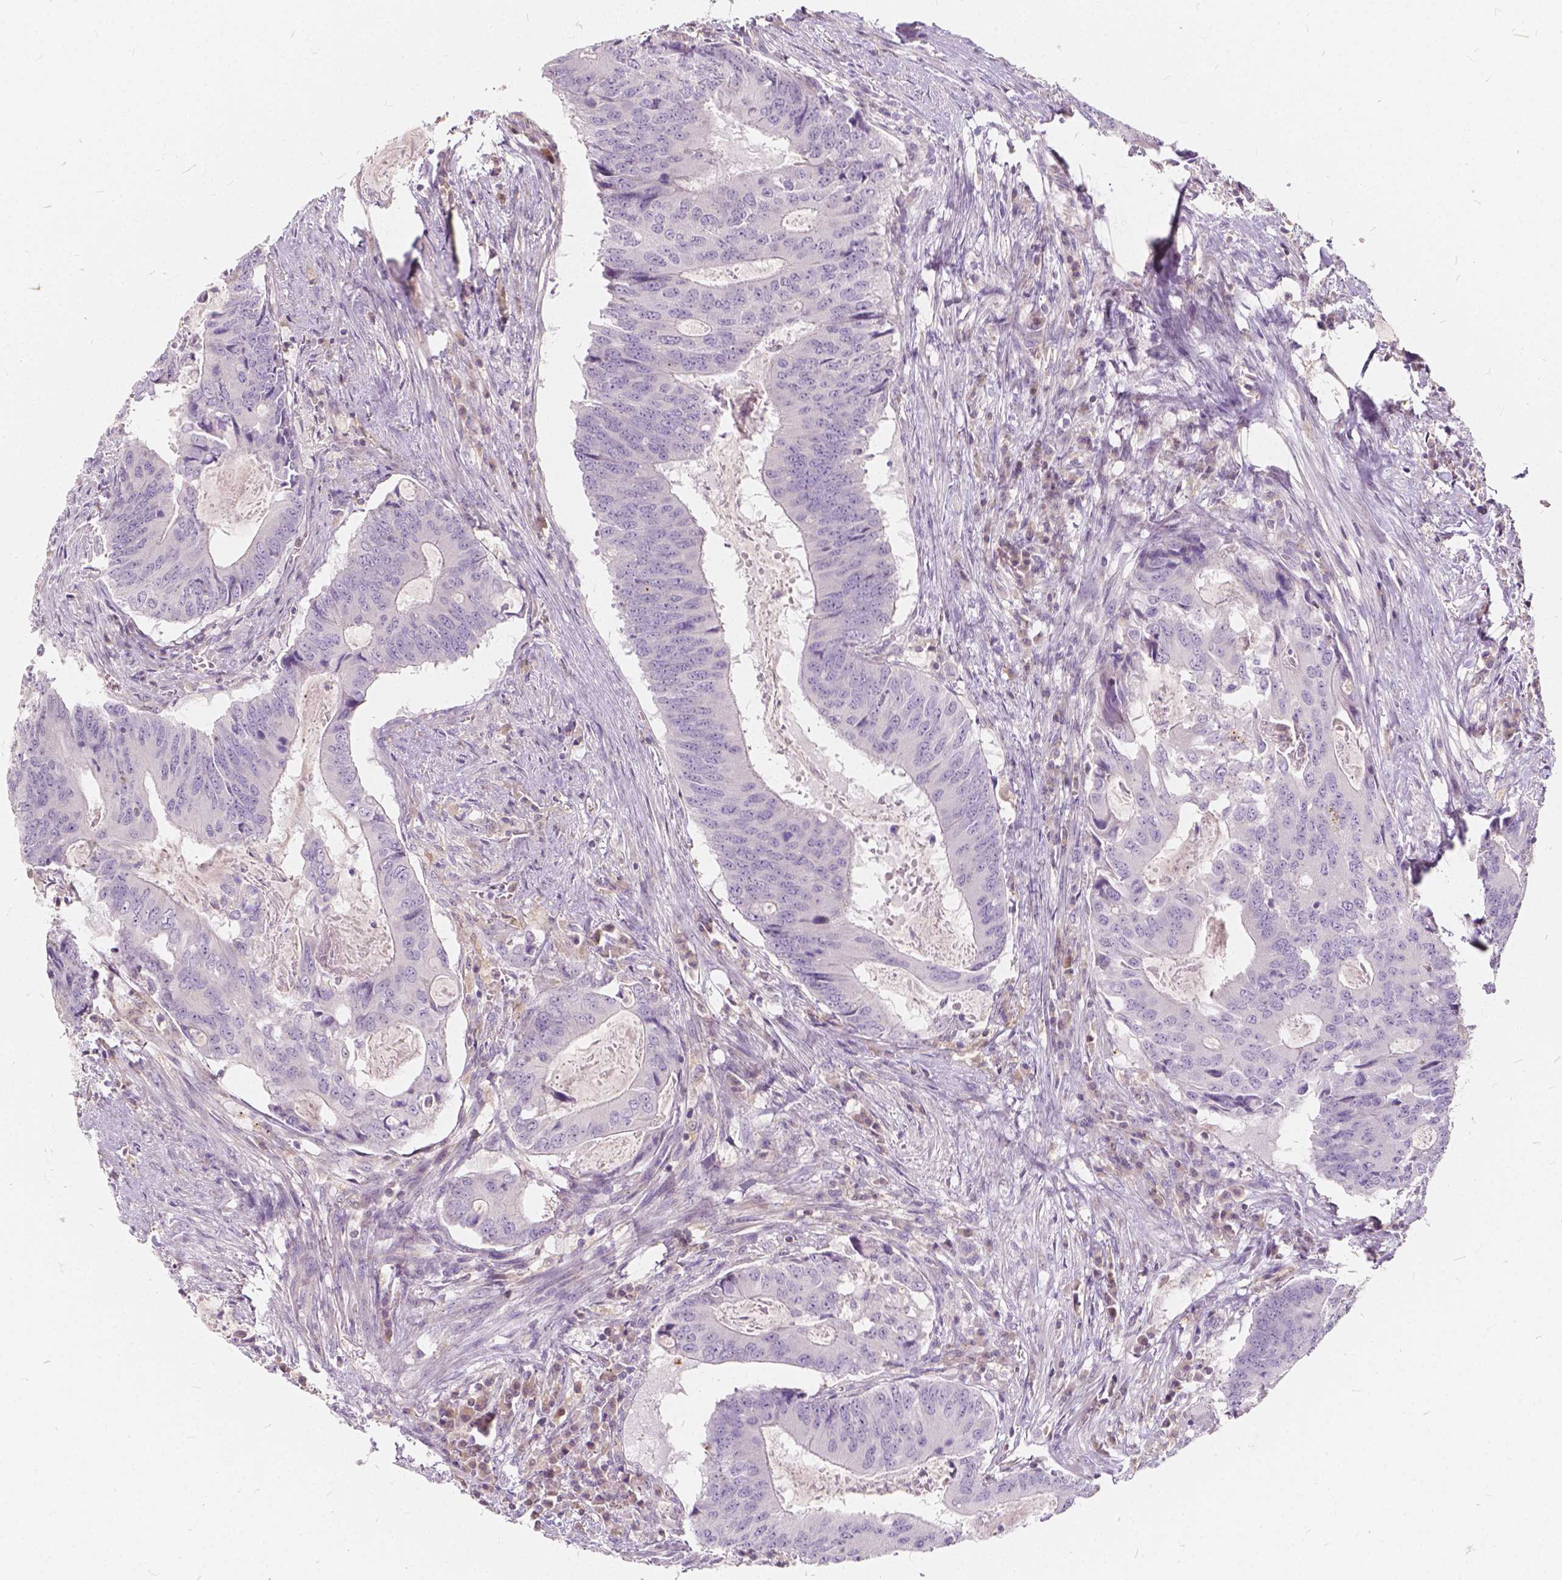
{"staining": {"intensity": "negative", "quantity": "none", "location": "none"}, "tissue": "colorectal cancer", "cell_type": "Tumor cells", "image_type": "cancer", "snomed": [{"axis": "morphology", "description": "Adenocarcinoma, NOS"}, {"axis": "topography", "description": "Colon"}], "caption": "This is a photomicrograph of immunohistochemistry (IHC) staining of colorectal adenocarcinoma, which shows no positivity in tumor cells.", "gene": "KIAA0513", "patient": {"sex": "male", "age": 67}}